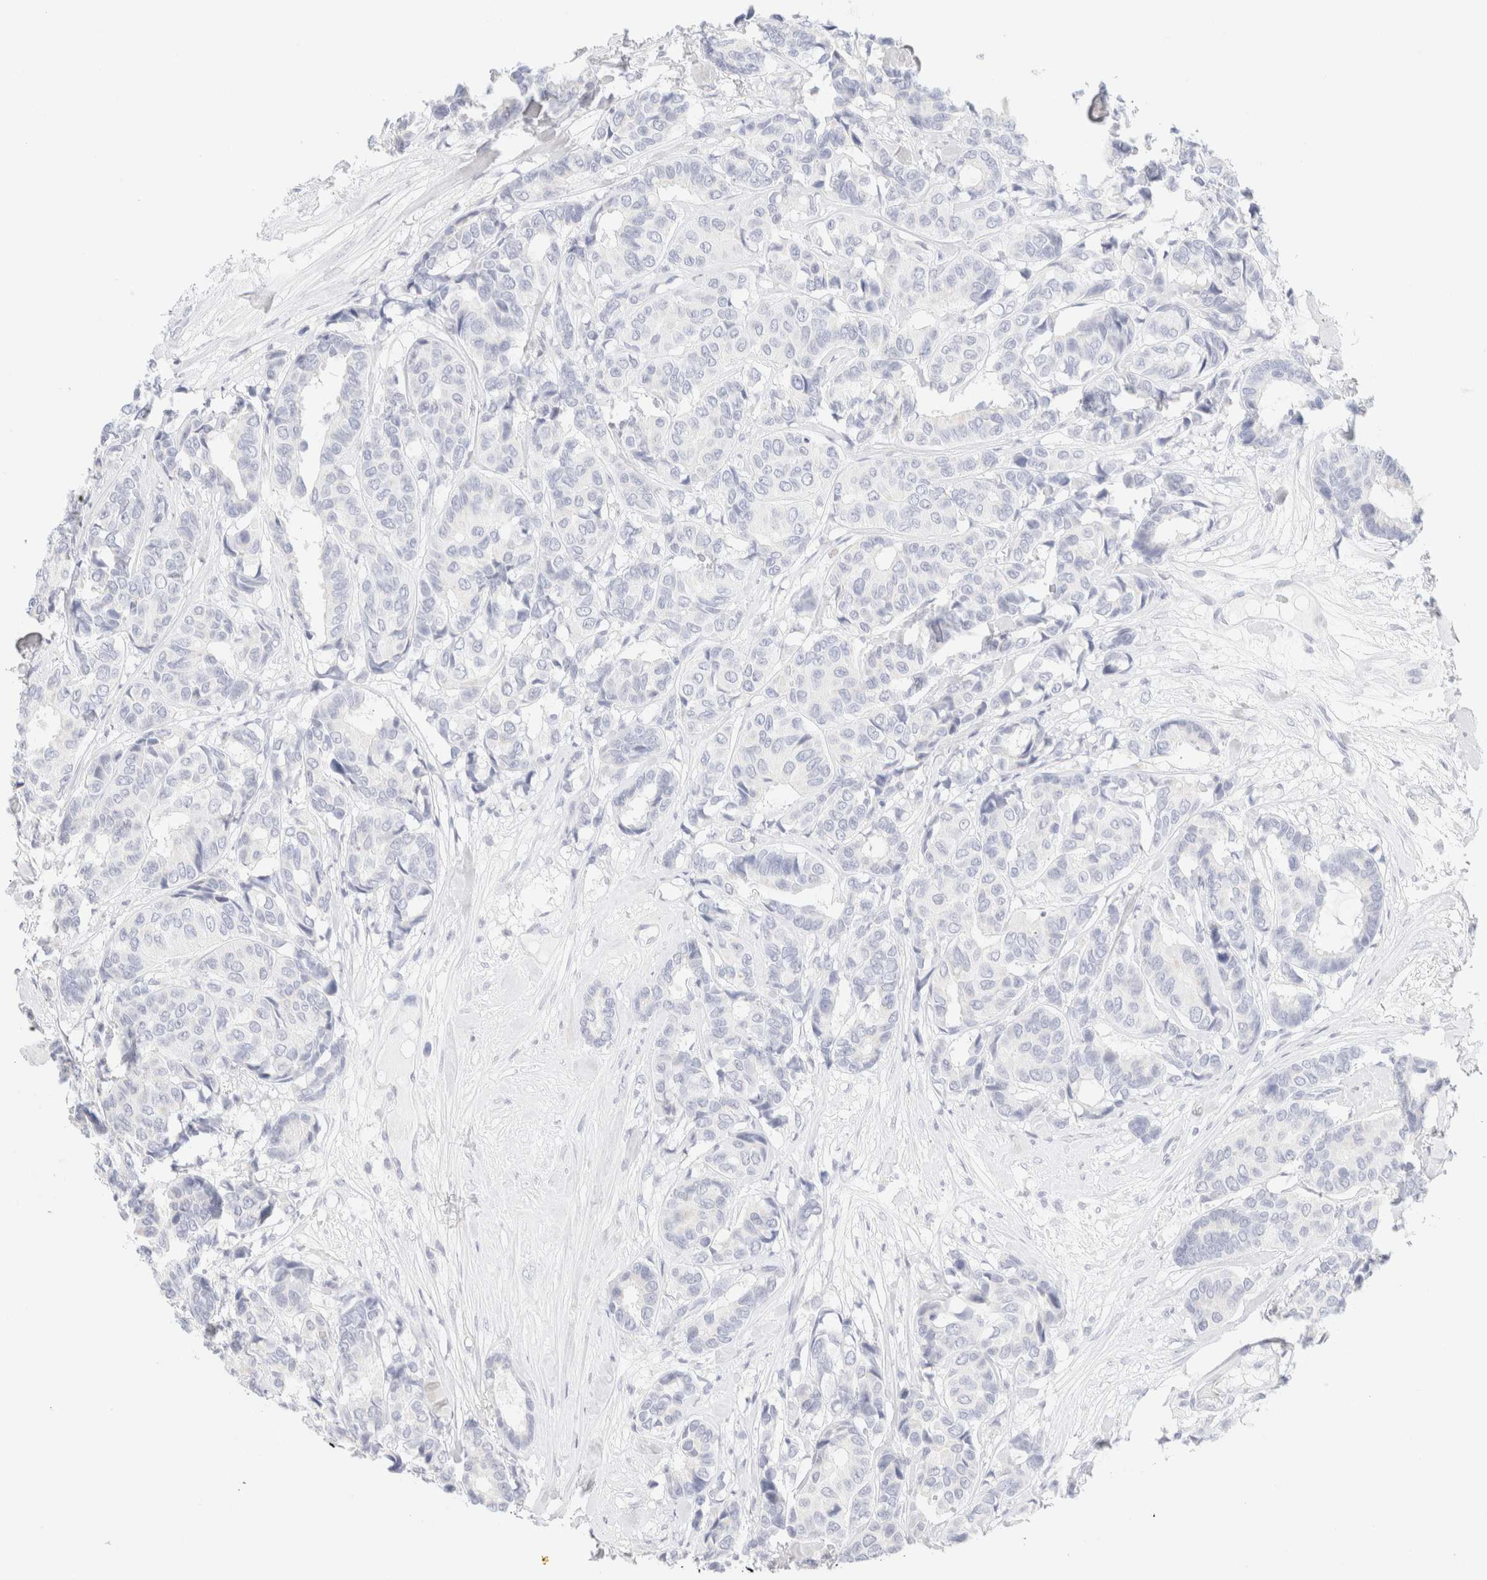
{"staining": {"intensity": "negative", "quantity": "none", "location": "none"}, "tissue": "breast cancer", "cell_type": "Tumor cells", "image_type": "cancer", "snomed": [{"axis": "morphology", "description": "Duct carcinoma"}, {"axis": "topography", "description": "Breast"}], "caption": "This is a image of immunohistochemistry staining of intraductal carcinoma (breast), which shows no staining in tumor cells.", "gene": "KRT15", "patient": {"sex": "female", "age": 87}}